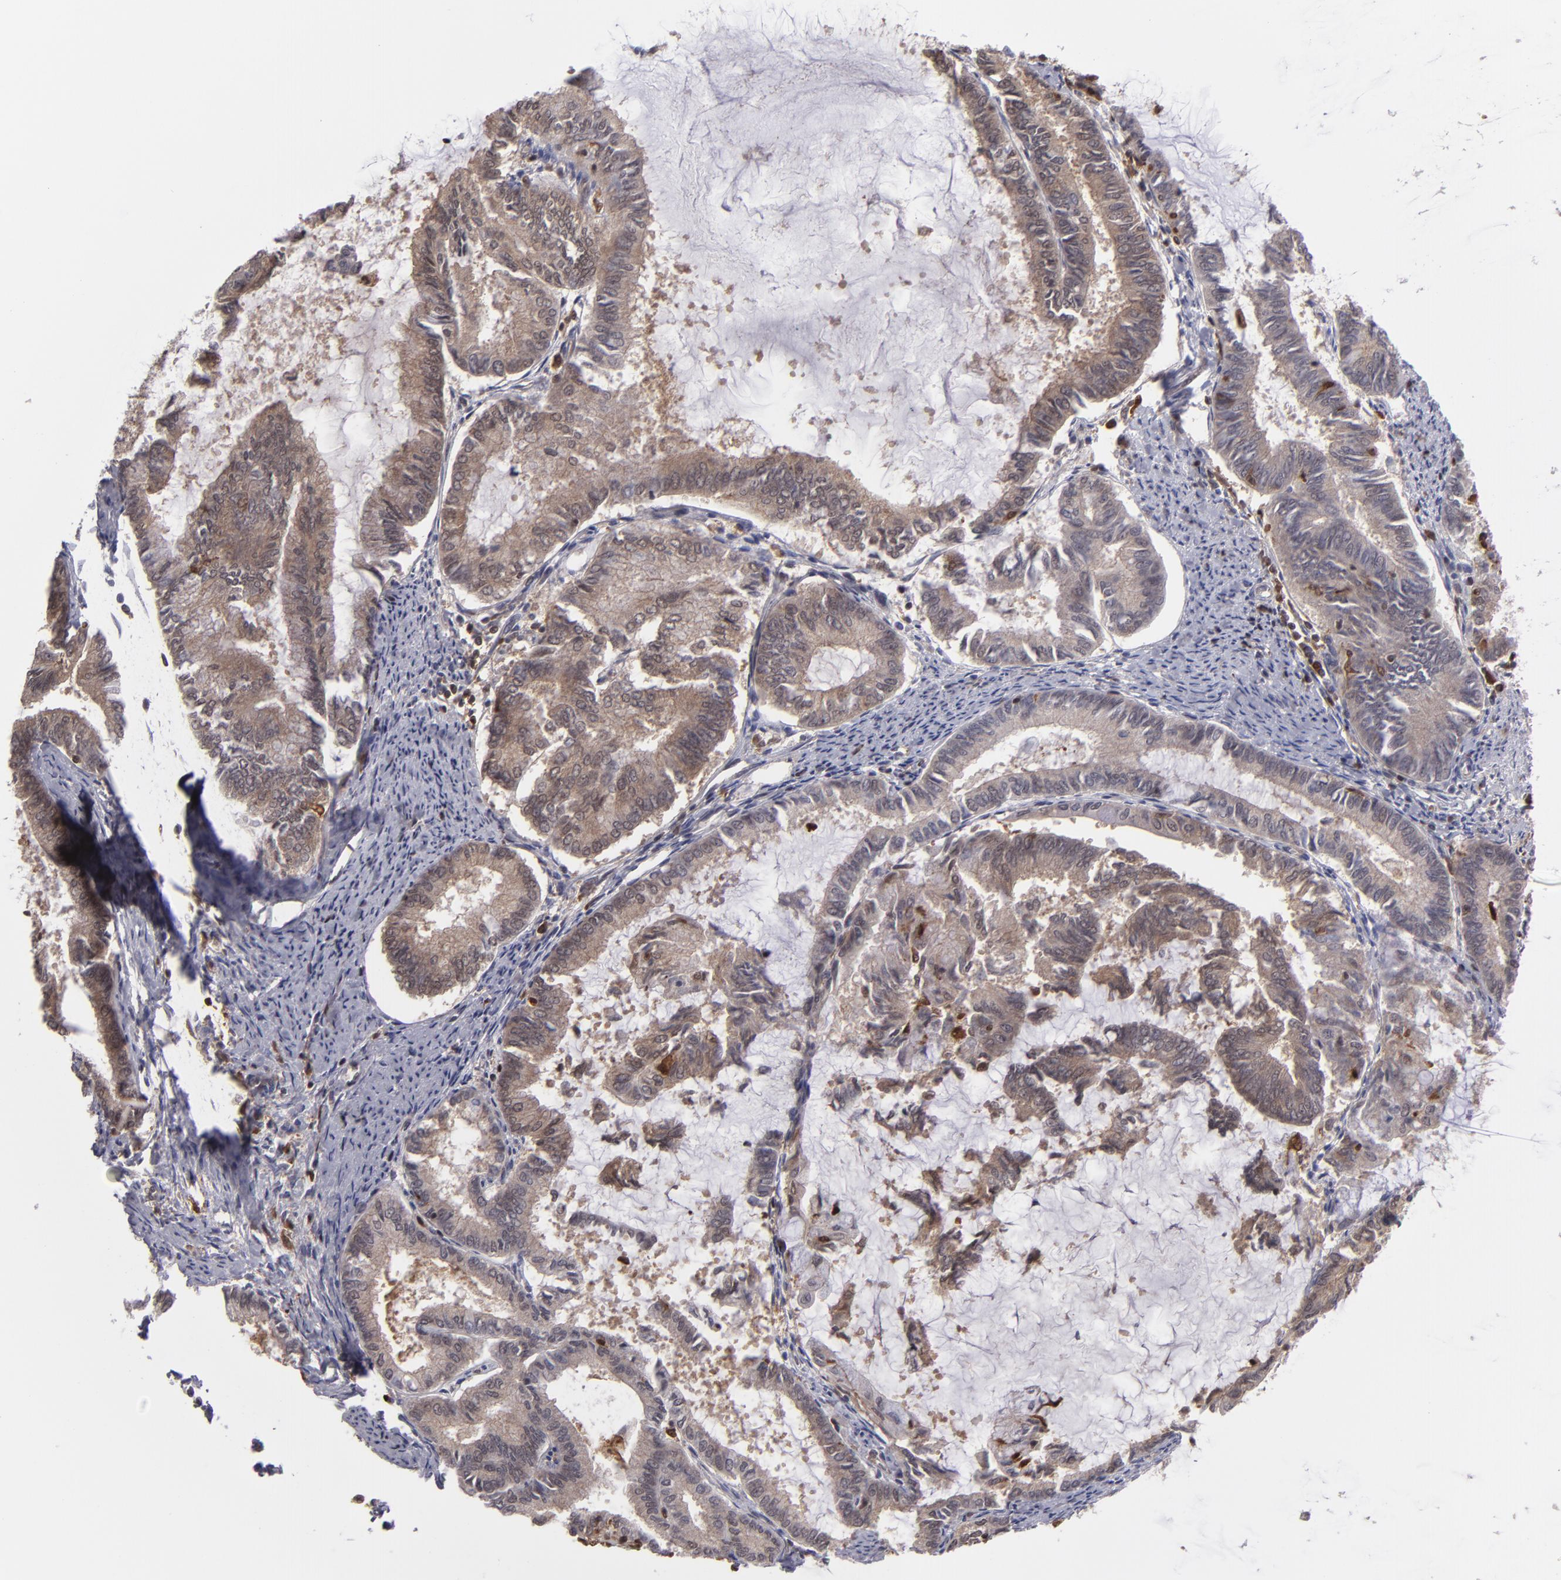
{"staining": {"intensity": "weak", "quantity": ">75%", "location": "cytoplasmic/membranous,nuclear"}, "tissue": "endometrial cancer", "cell_type": "Tumor cells", "image_type": "cancer", "snomed": [{"axis": "morphology", "description": "Adenocarcinoma, NOS"}, {"axis": "topography", "description": "Endometrium"}], "caption": "Protein expression by immunohistochemistry (IHC) displays weak cytoplasmic/membranous and nuclear expression in about >75% of tumor cells in endometrial cancer (adenocarcinoma).", "gene": "GRB2", "patient": {"sex": "female", "age": 86}}